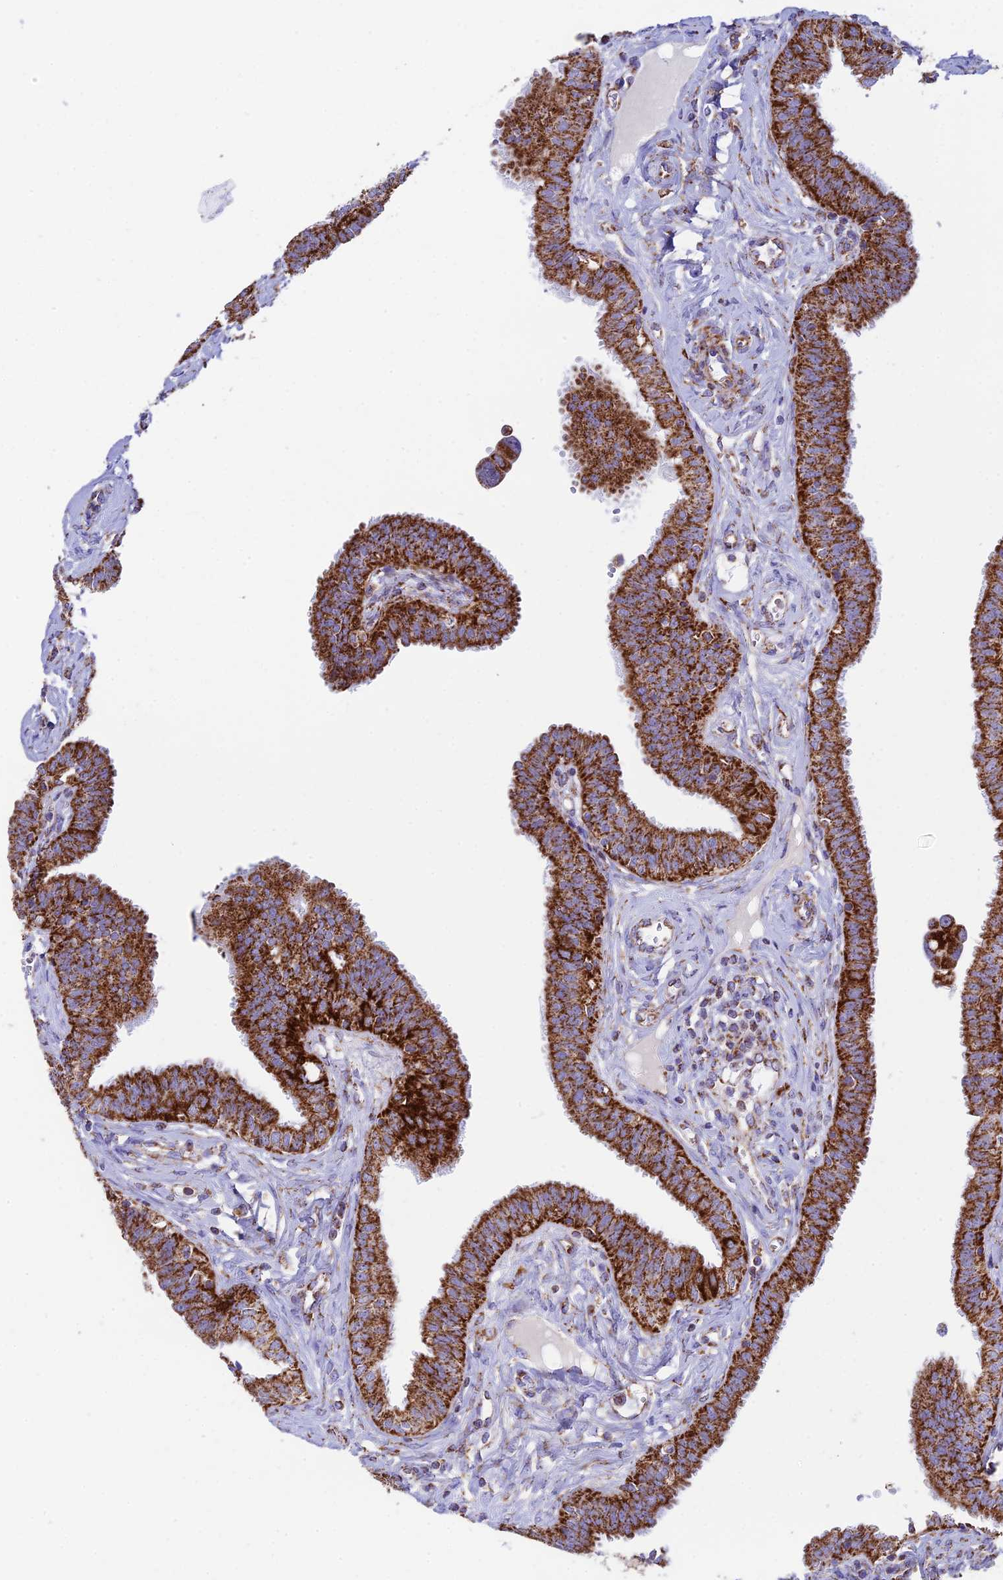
{"staining": {"intensity": "strong", "quantity": ">75%", "location": "cytoplasmic/membranous"}, "tissue": "fallopian tube", "cell_type": "Glandular cells", "image_type": "normal", "snomed": [{"axis": "morphology", "description": "Normal tissue, NOS"}, {"axis": "morphology", "description": "Carcinoma, NOS"}, {"axis": "topography", "description": "Fallopian tube"}, {"axis": "topography", "description": "Ovary"}], "caption": "Fallopian tube stained for a protein reveals strong cytoplasmic/membranous positivity in glandular cells.", "gene": "CHCHD3", "patient": {"sex": "female", "age": 59}}